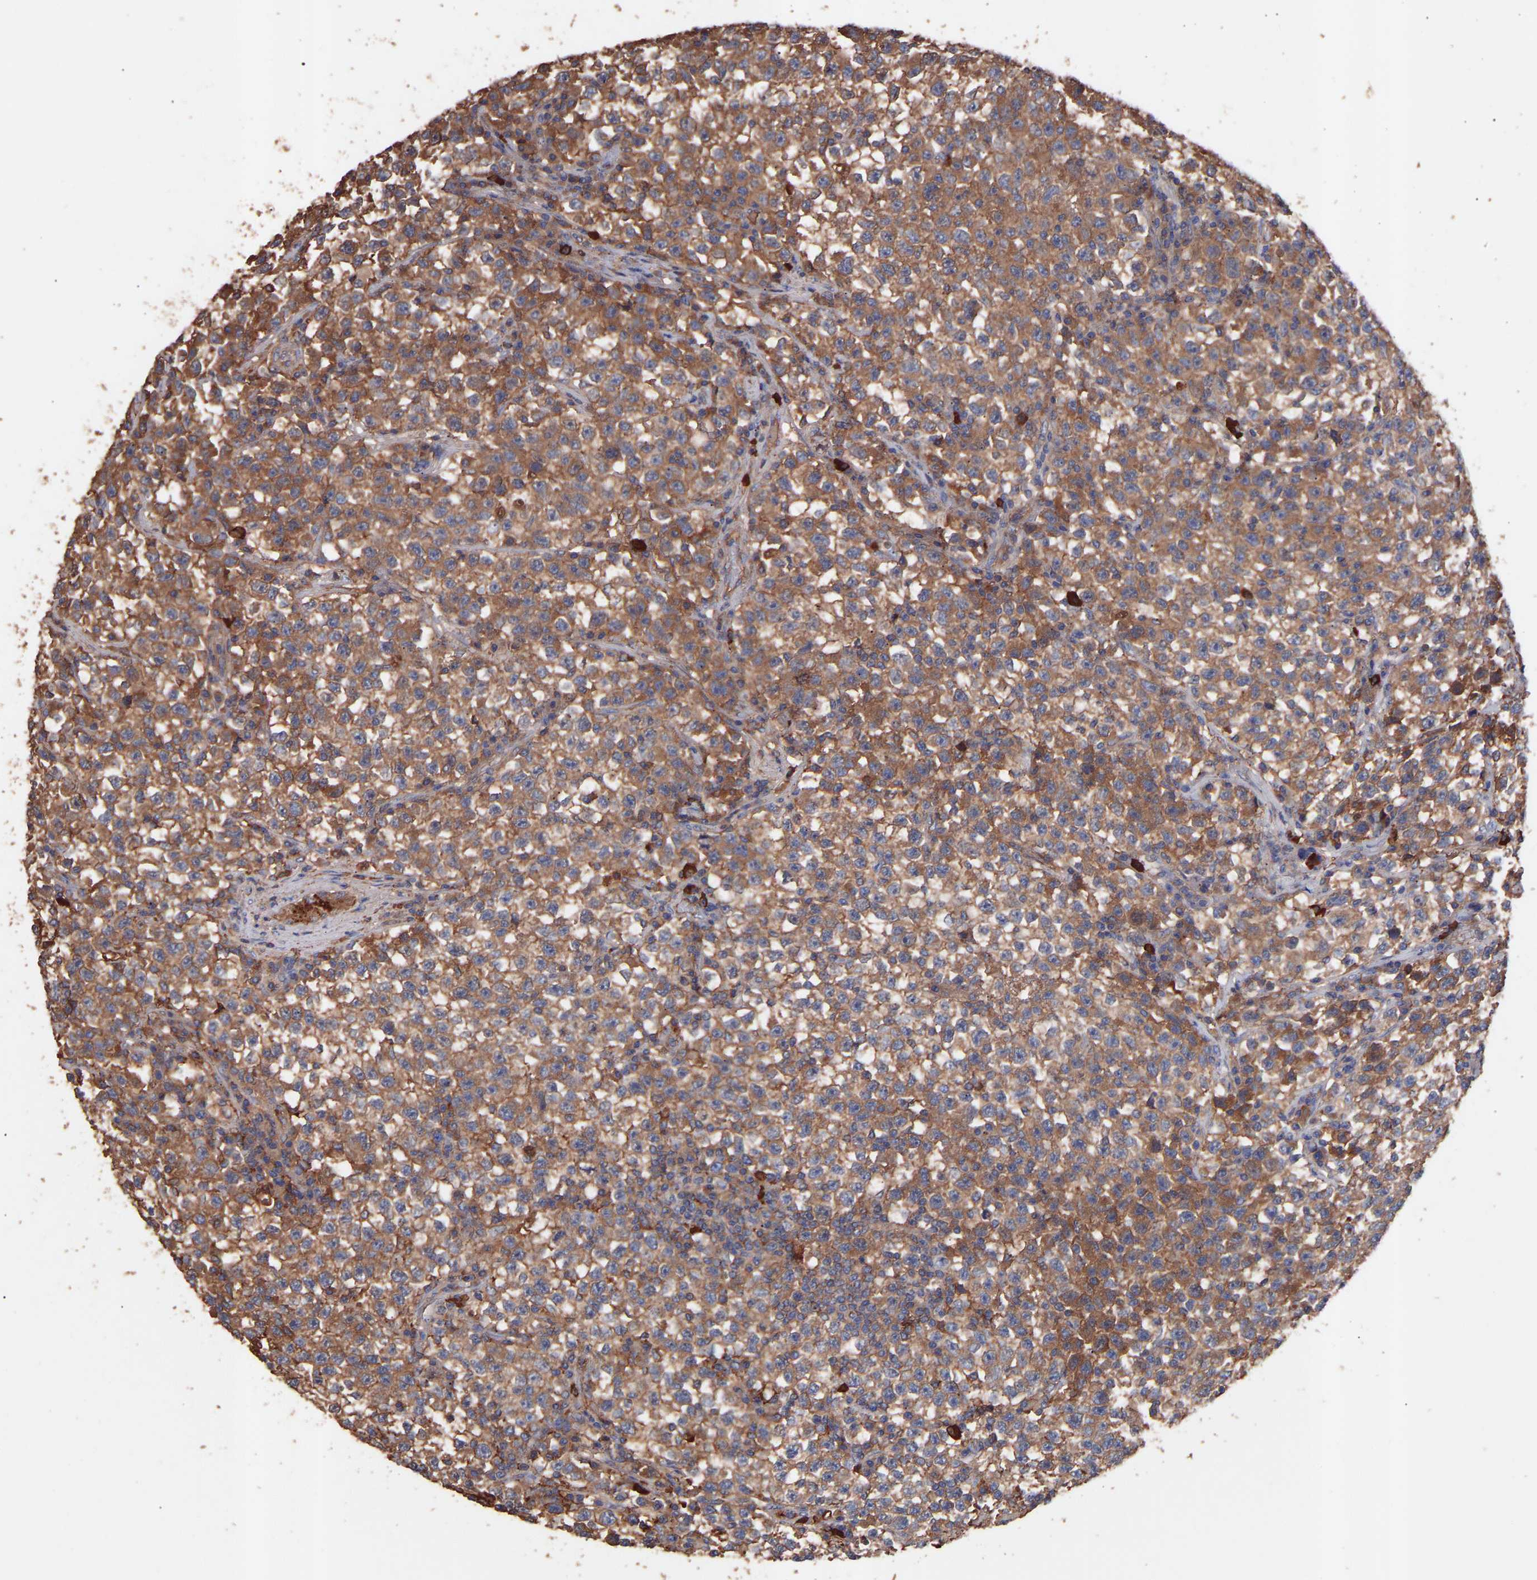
{"staining": {"intensity": "moderate", "quantity": ">75%", "location": "cytoplasmic/membranous"}, "tissue": "testis cancer", "cell_type": "Tumor cells", "image_type": "cancer", "snomed": [{"axis": "morphology", "description": "Seminoma, NOS"}, {"axis": "topography", "description": "Testis"}], "caption": "Seminoma (testis) was stained to show a protein in brown. There is medium levels of moderate cytoplasmic/membranous positivity in approximately >75% of tumor cells.", "gene": "TMEM268", "patient": {"sex": "male", "age": 22}}